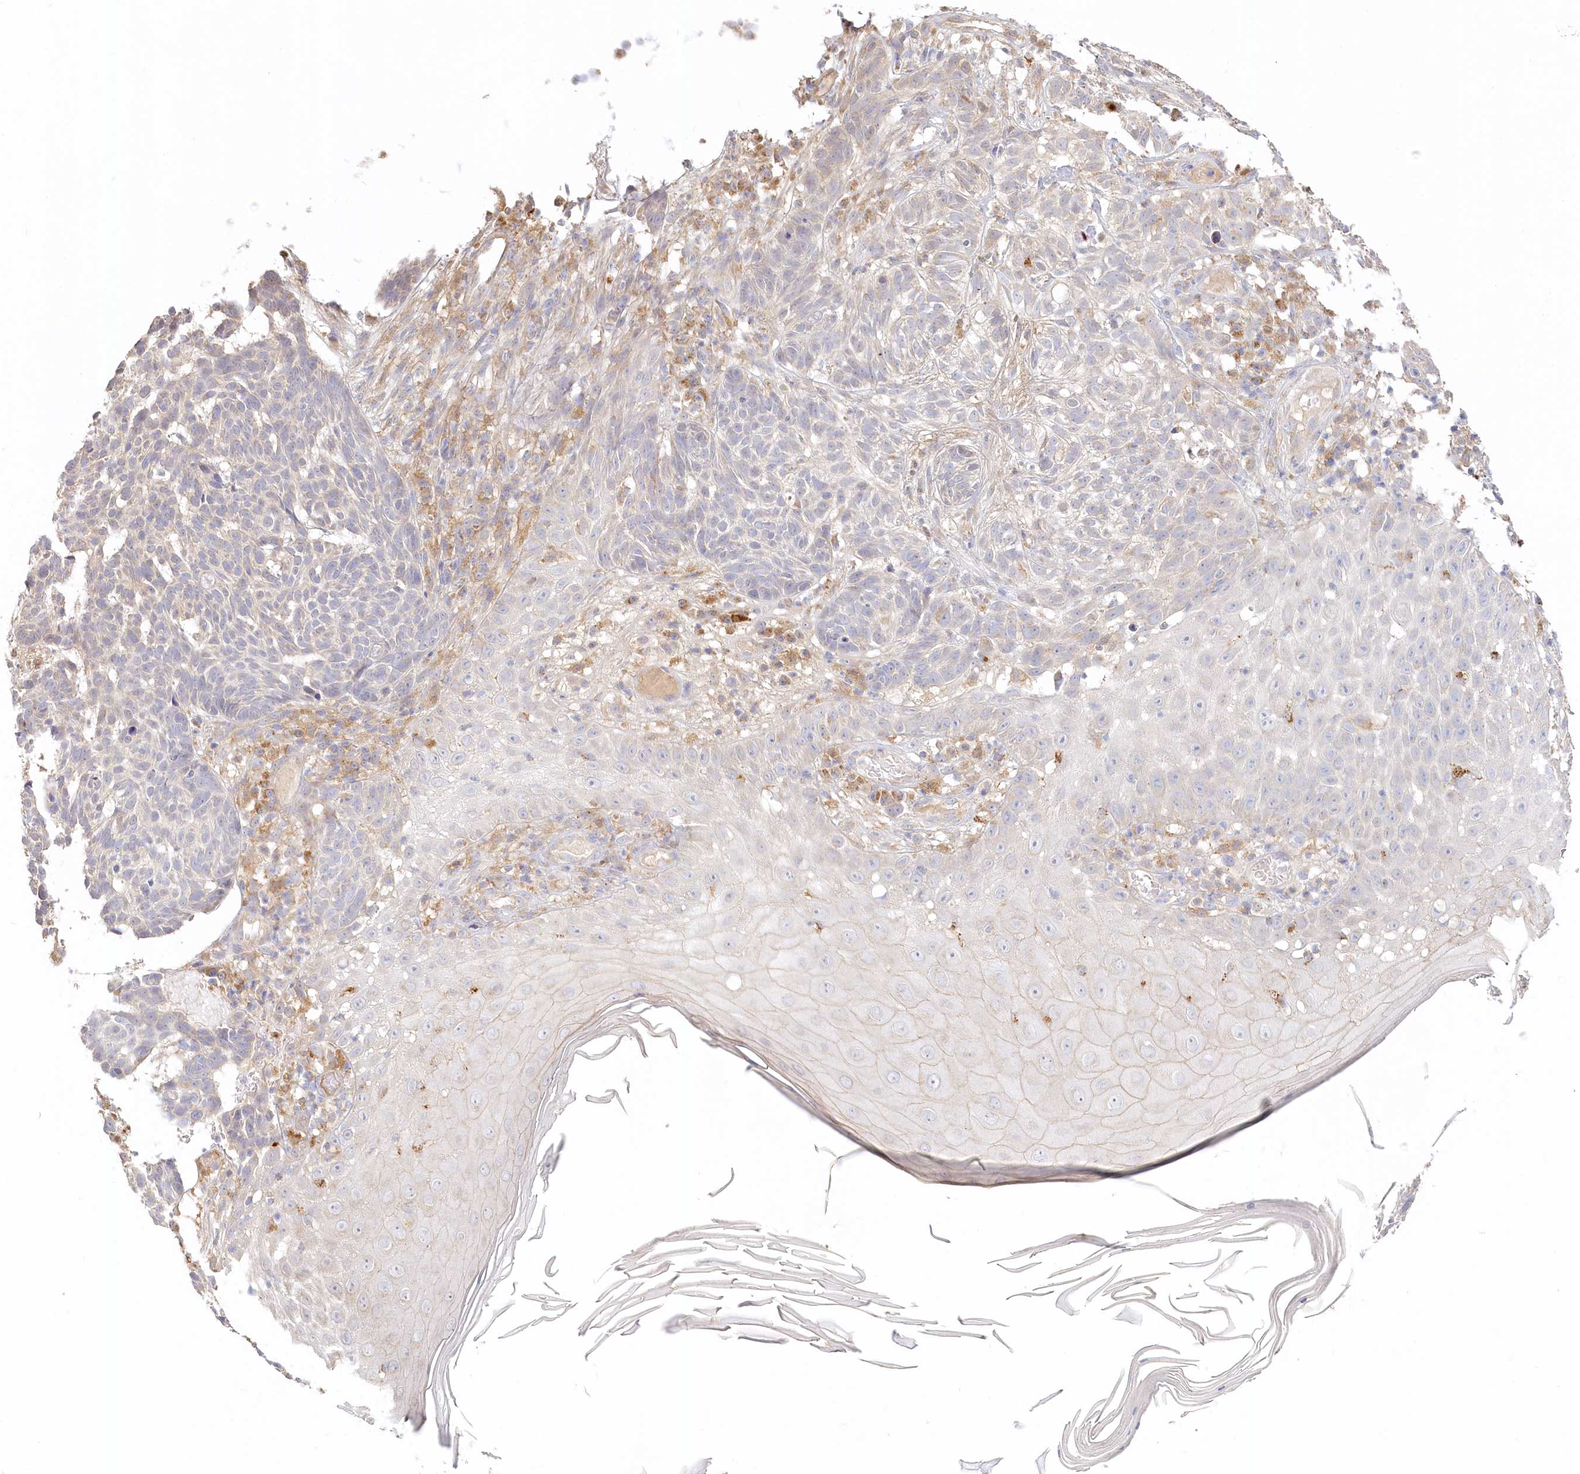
{"staining": {"intensity": "negative", "quantity": "none", "location": "none"}, "tissue": "skin cancer", "cell_type": "Tumor cells", "image_type": "cancer", "snomed": [{"axis": "morphology", "description": "Basal cell carcinoma"}, {"axis": "topography", "description": "Skin"}], "caption": "A photomicrograph of human basal cell carcinoma (skin) is negative for staining in tumor cells.", "gene": "VSIG1", "patient": {"sex": "male", "age": 85}}